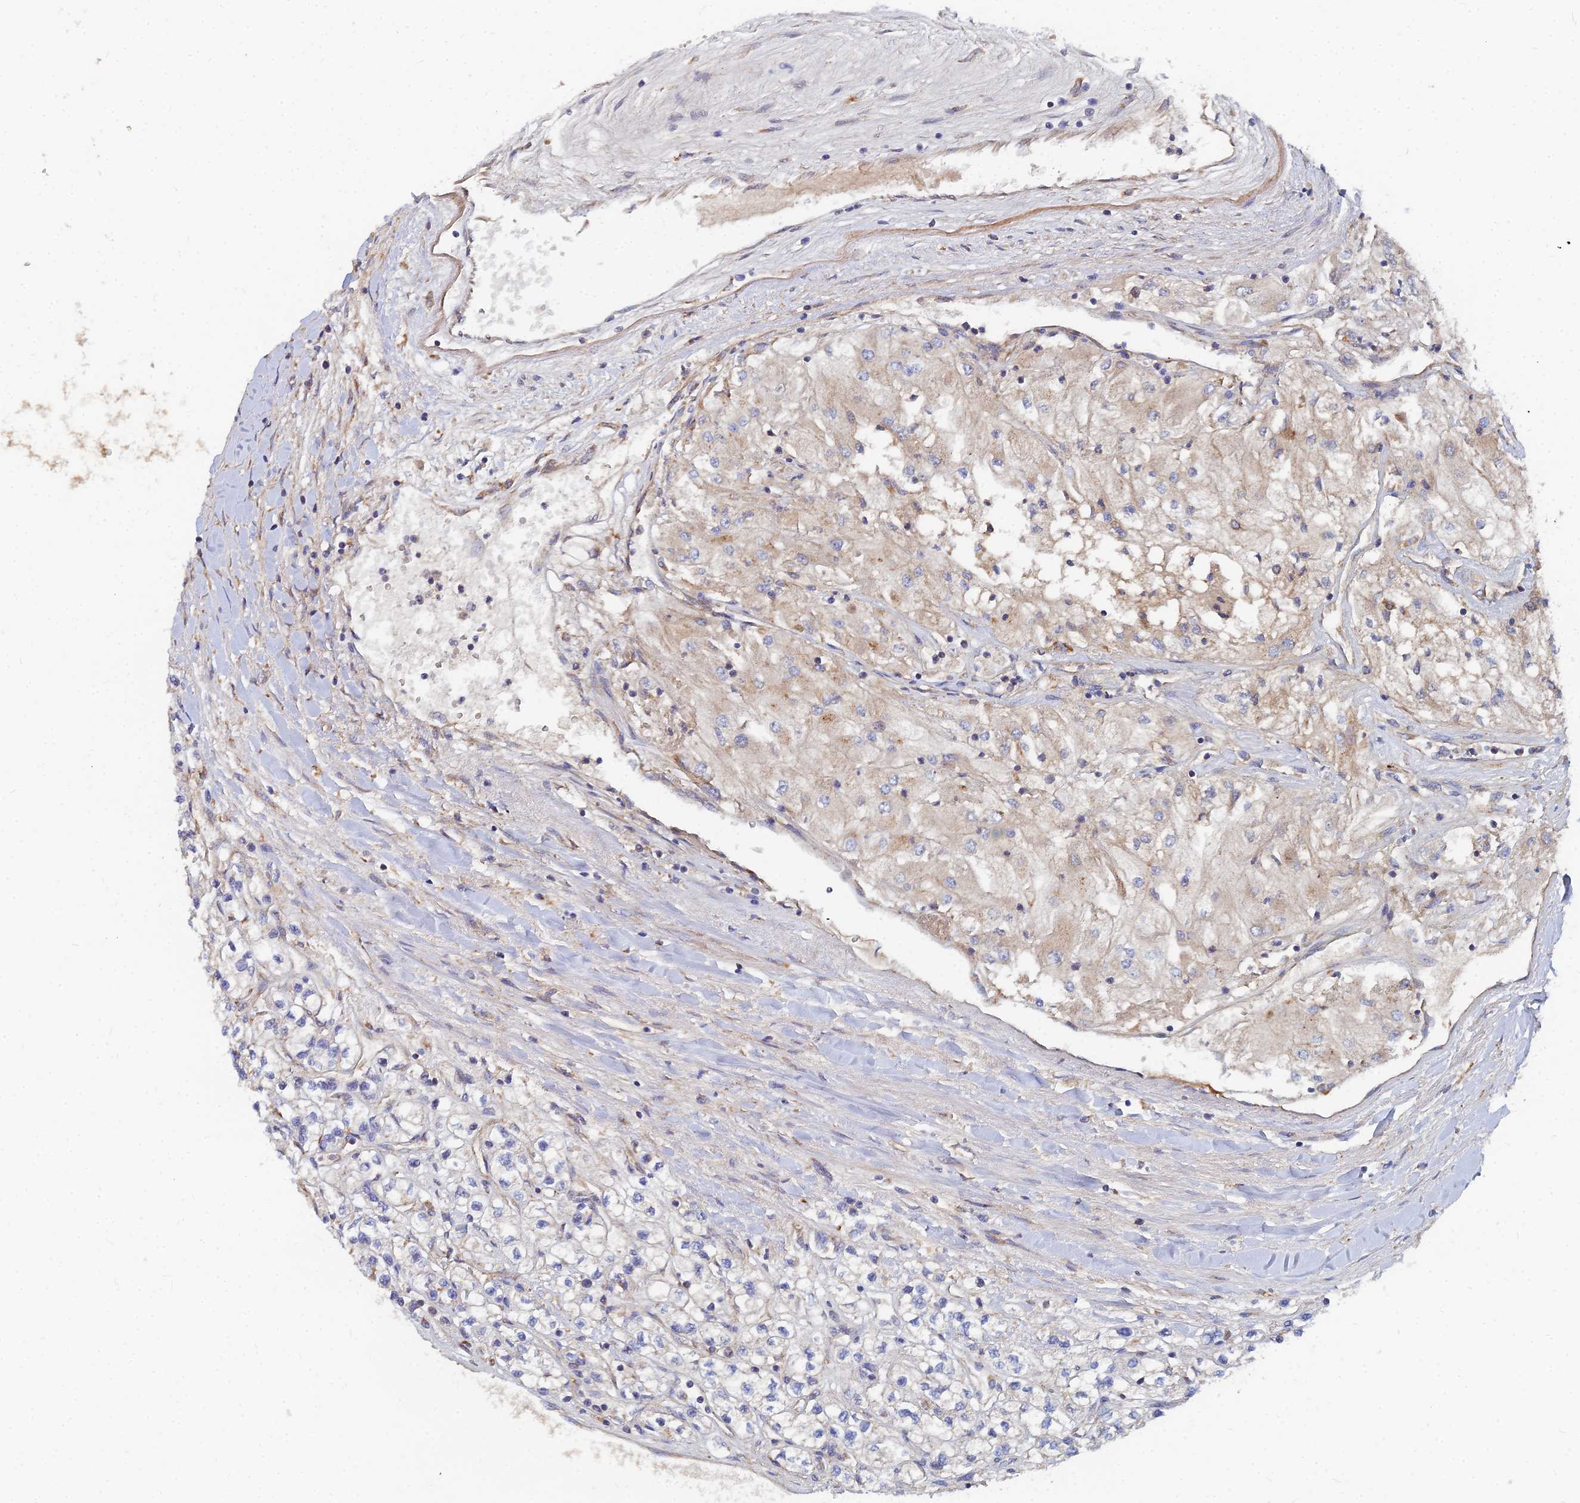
{"staining": {"intensity": "weak", "quantity": "<25%", "location": "cytoplasmic/membranous"}, "tissue": "renal cancer", "cell_type": "Tumor cells", "image_type": "cancer", "snomed": [{"axis": "morphology", "description": "Adenocarcinoma, NOS"}, {"axis": "topography", "description": "Kidney"}], "caption": "Immunohistochemical staining of human renal cancer (adenocarcinoma) demonstrates no significant positivity in tumor cells.", "gene": "CCZ1", "patient": {"sex": "male", "age": 80}}